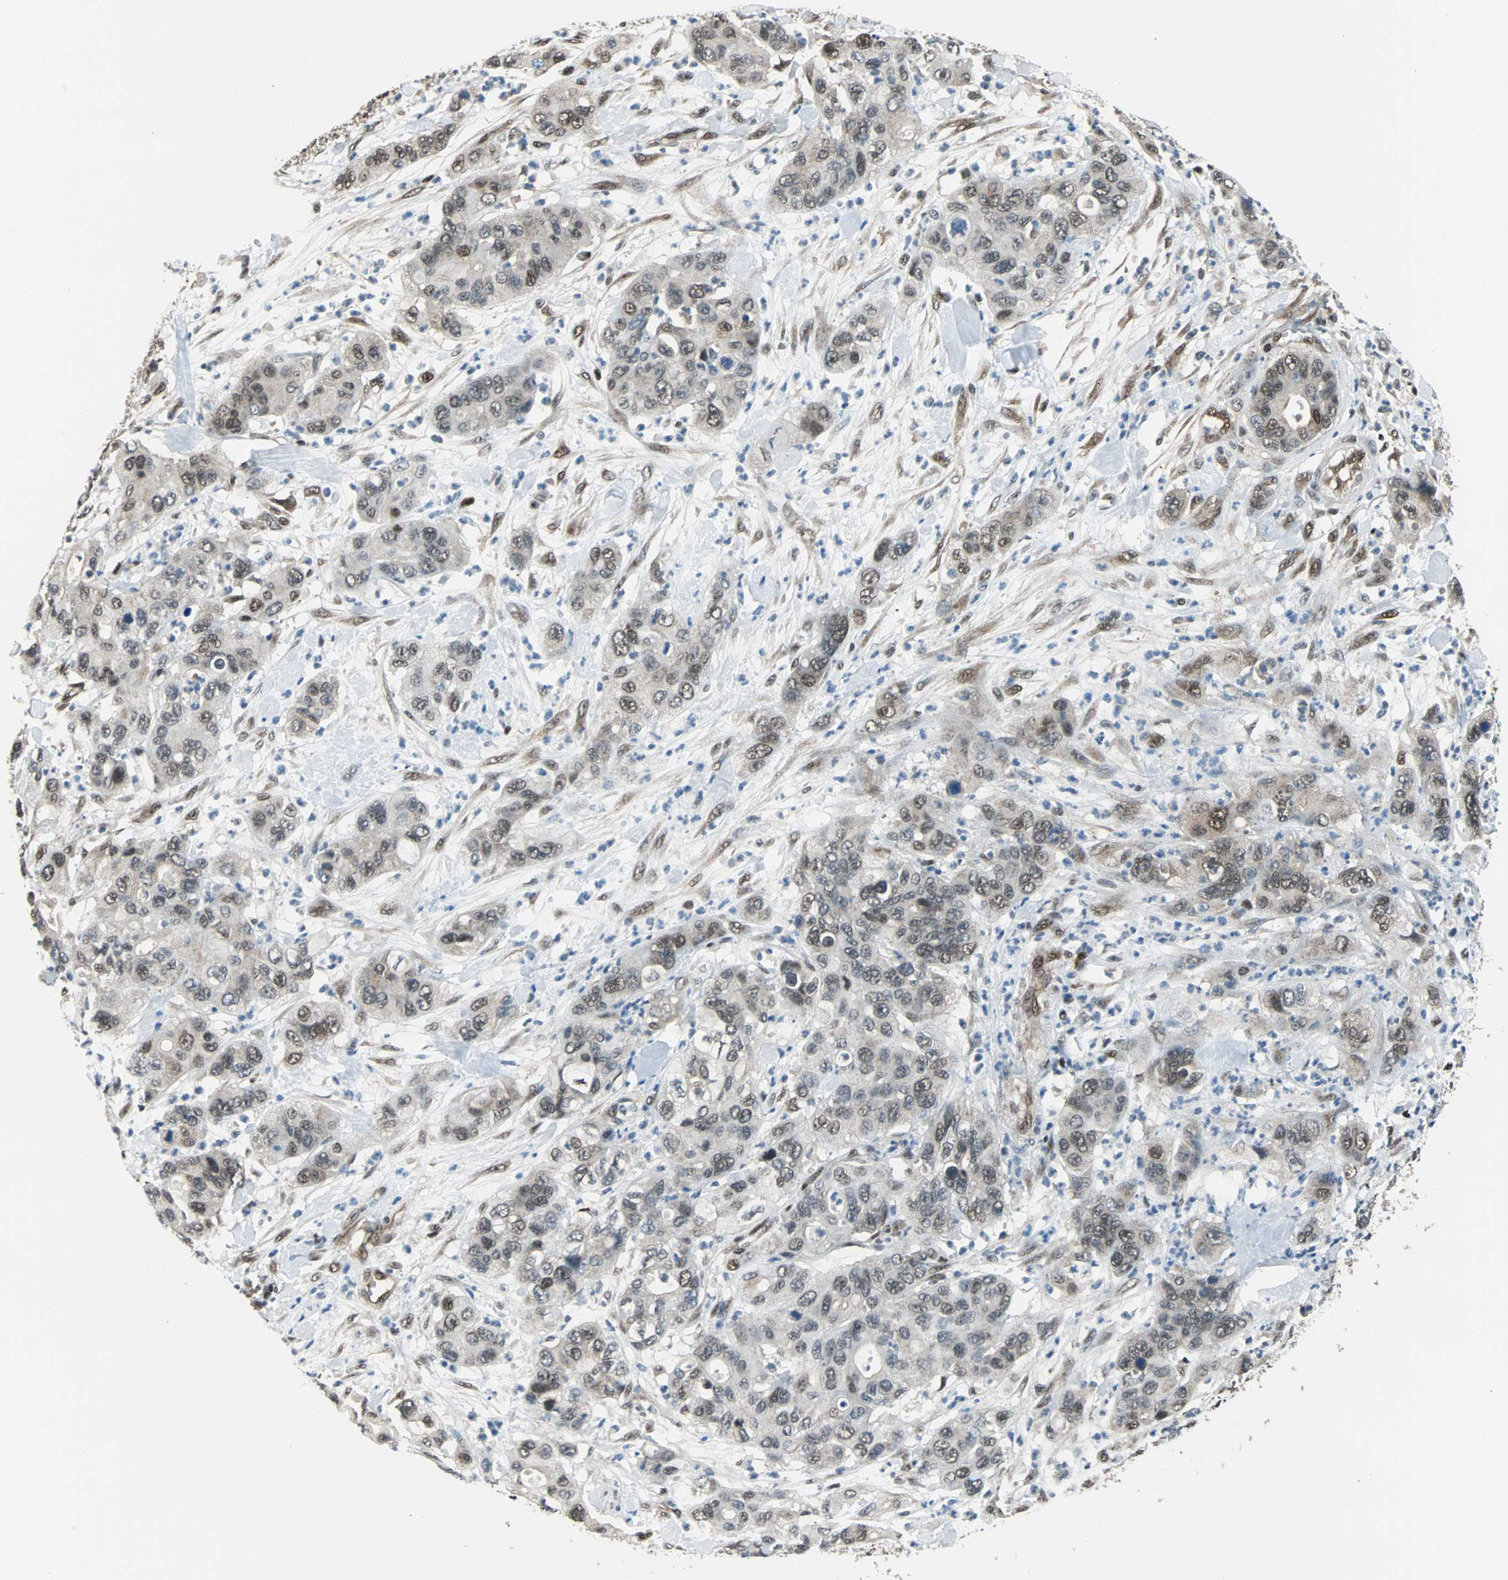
{"staining": {"intensity": "weak", "quantity": ">75%", "location": "cytoplasmic/membranous,nuclear"}, "tissue": "pancreatic cancer", "cell_type": "Tumor cells", "image_type": "cancer", "snomed": [{"axis": "morphology", "description": "Adenocarcinoma, NOS"}, {"axis": "topography", "description": "Pancreas"}], "caption": "This histopathology image shows immunohistochemistry staining of human adenocarcinoma (pancreatic), with low weak cytoplasmic/membranous and nuclear staining in about >75% of tumor cells.", "gene": "VCP", "patient": {"sex": "female", "age": 71}}